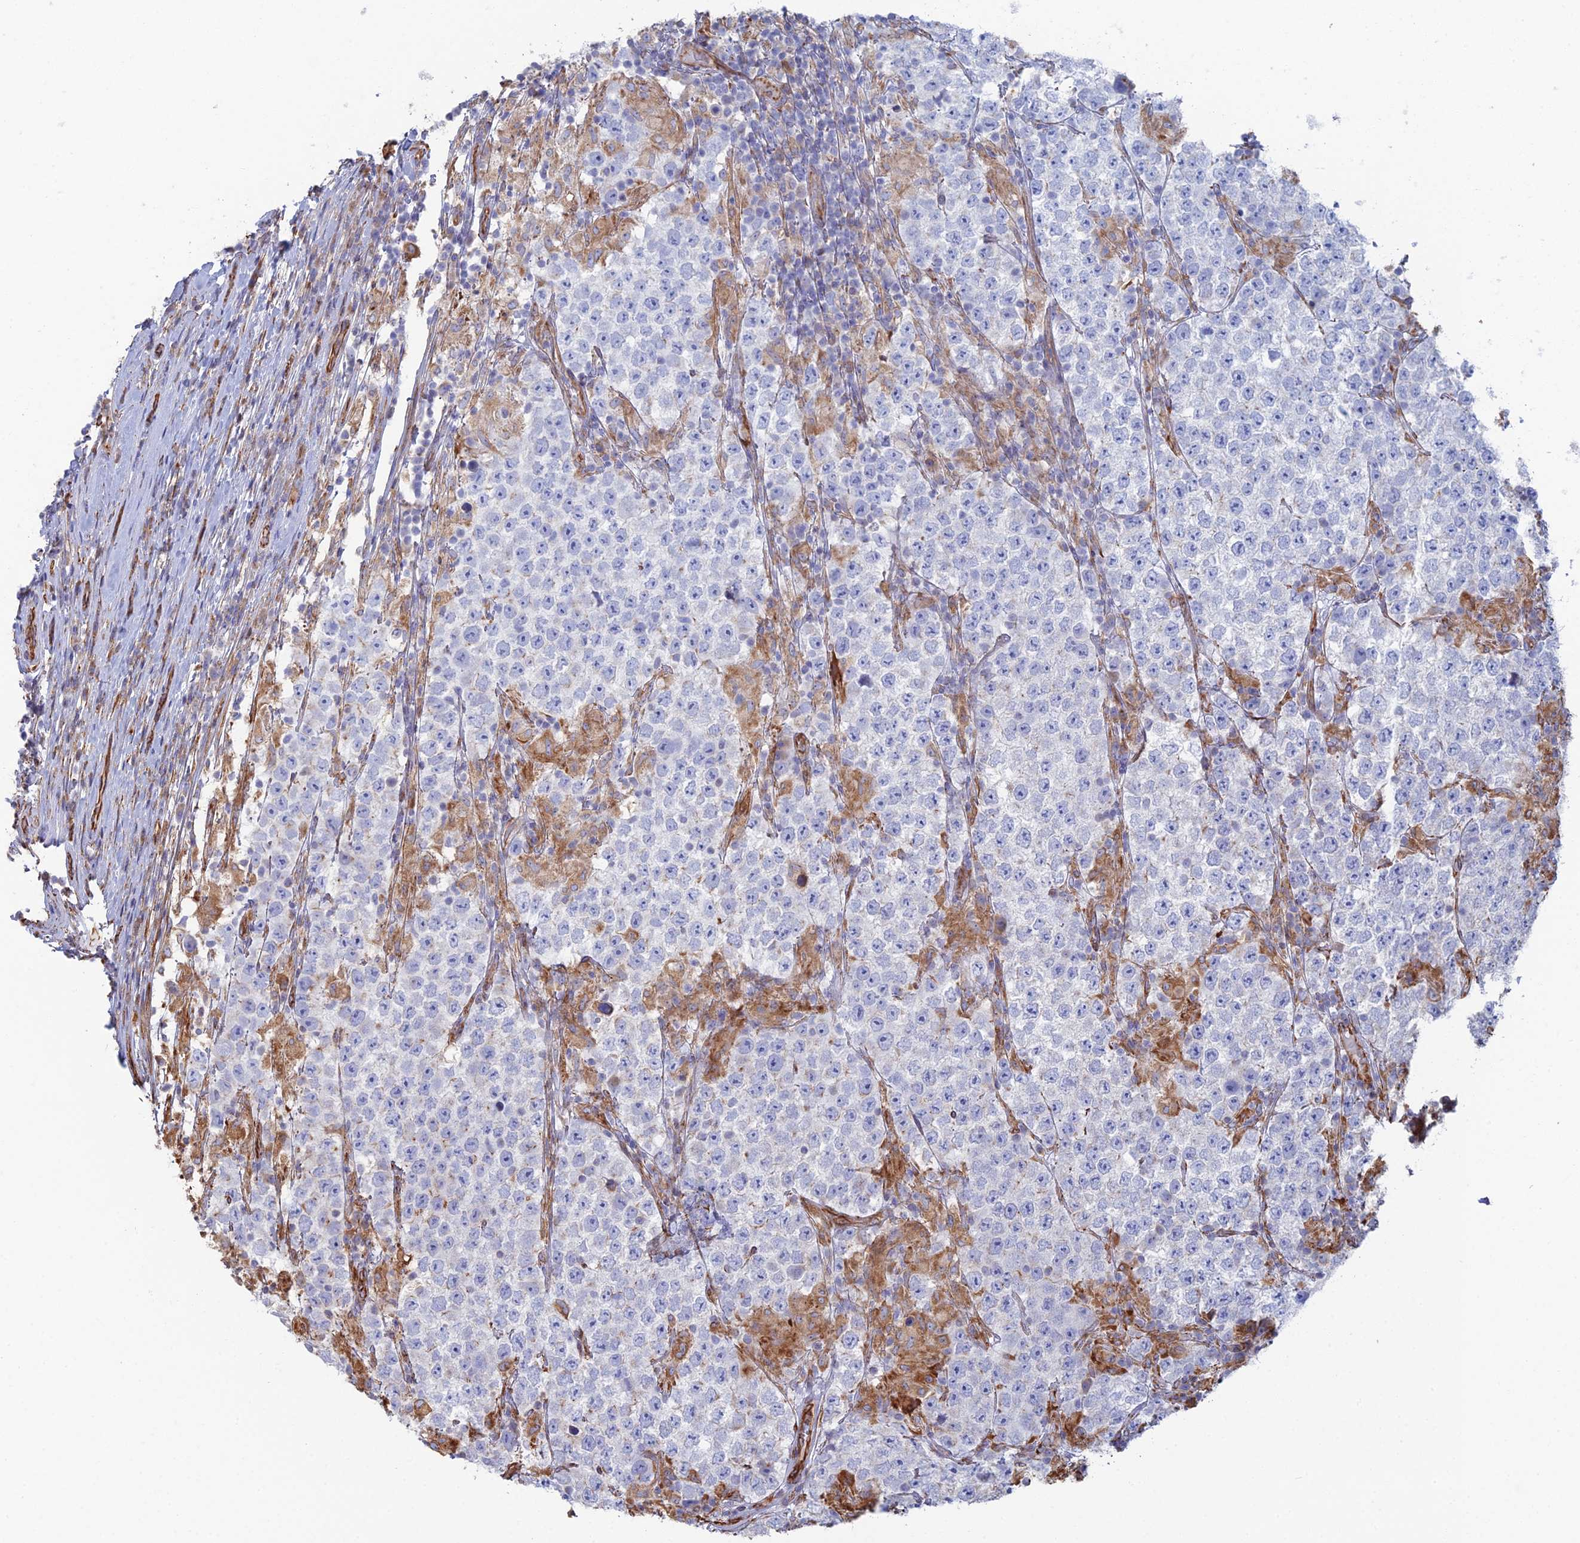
{"staining": {"intensity": "negative", "quantity": "none", "location": "none"}, "tissue": "testis cancer", "cell_type": "Tumor cells", "image_type": "cancer", "snomed": [{"axis": "morphology", "description": "Normal tissue, NOS"}, {"axis": "morphology", "description": "Urothelial carcinoma, High grade"}, {"axis": "morphology", "description": "Seminoma, NOS"}, {"axis": "morphology", "description": "Carcinoma, Embryonal, NOS"}, {"axis": "topography", "description": "Urinary bladder"}, {"axis": "topography", "description": "Testis"}], "caption": "Tumor cells show no significant protein staining in testis cancer. Brightfield microscopy of immunohistochemistry (IHC) stained with DAB (3,3'-diaminobenzidine) (brown) and hematoxylin (blue), captured at high magnification.", "gene": "CLVS2", "patient": {"sex": "male", "age": 41}}